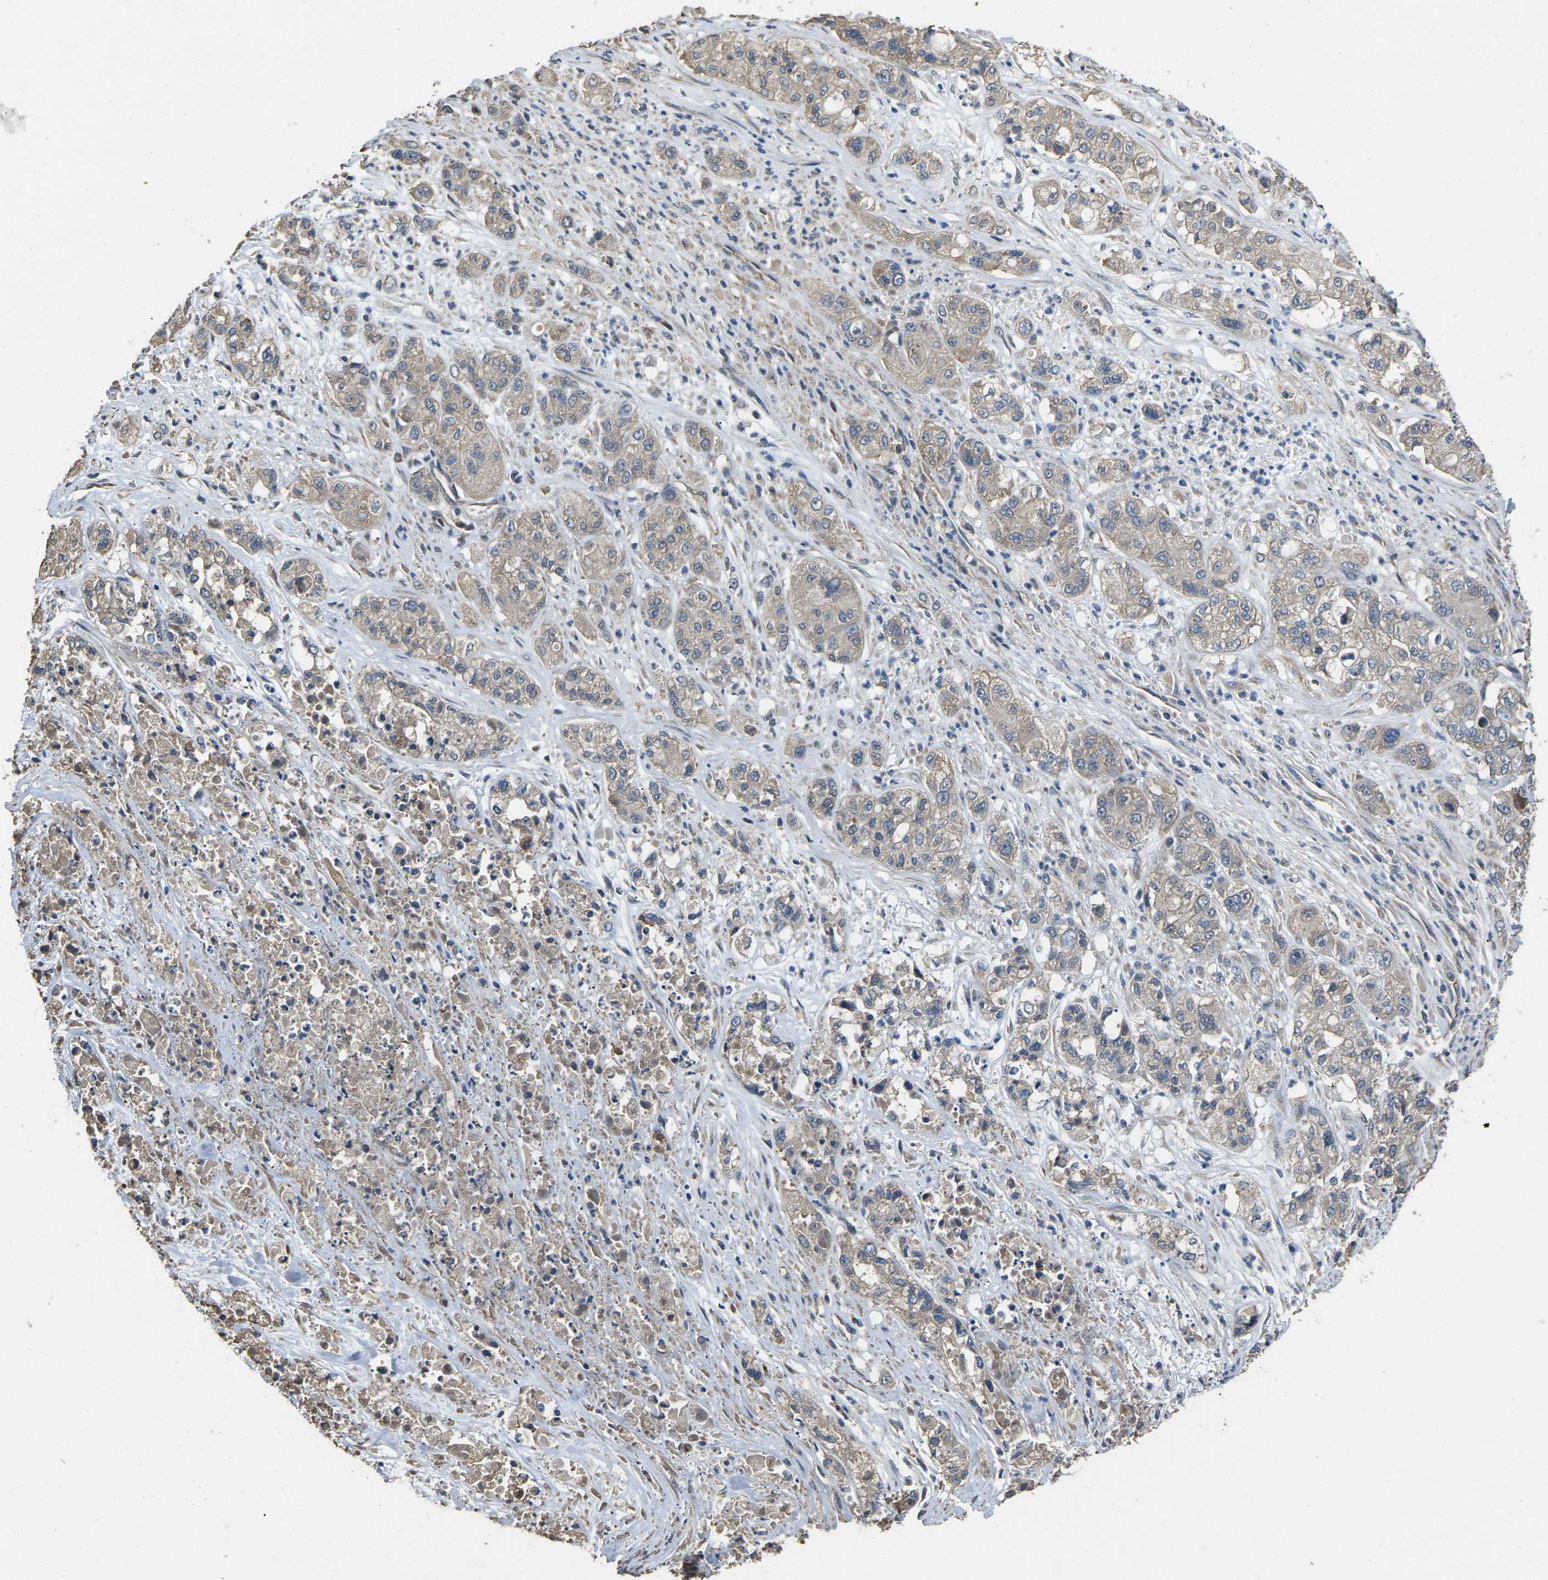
{"staining": {"intensity": "weak", "quantity": "<25%", "location": "cytoplasmic/membranous"}, "tissue": "pancreatic cancer", "cell_type": "Tumor cells", "image_type": "cancer", "snomed": [{"axis": "morphology", "description": "Adenocarcinoma, NOS"}, {"axis": "topography", "description": "Pancreas"}], "caption": "Adenocarcinoma (pancreatic) was stained to show a protein in brown. There is no significant expression in tumor cells.", "gene": "B4GAT1", "patient": {"sex": "female", "age": 78}}